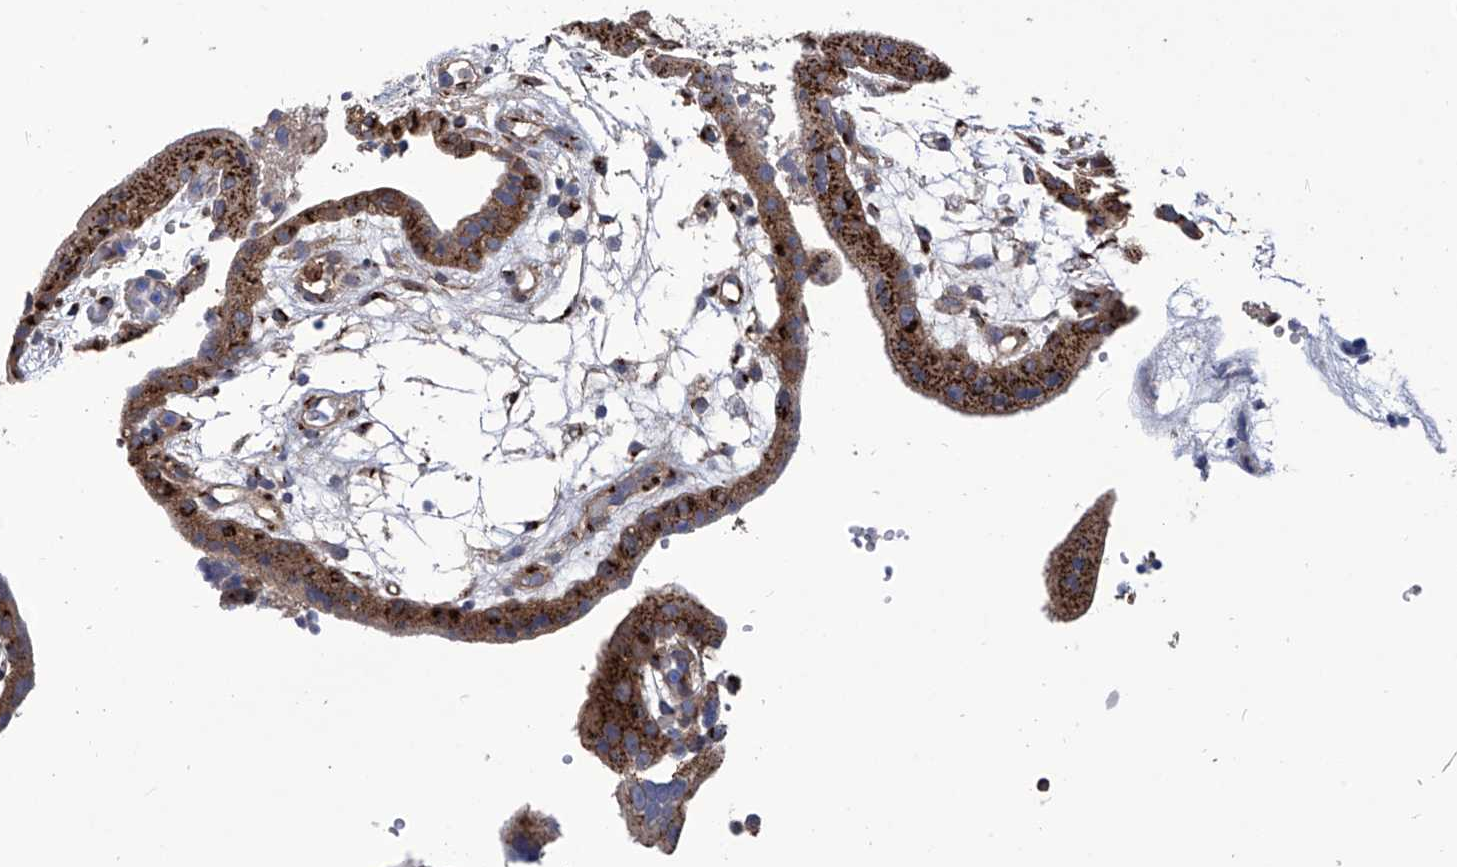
{"staining": {"intensity": "strong", "quantity": ">75%", "location": "cytoplasmic/membranous"}, "tissue": "placenta", "cell_type": "Decidual cells", "image_type": "normal", "snomed": [{"axis": "morphology", "description": "Normal tissue, NOS"}, {"axis": "topography", "description": "Placenta"}], "caption": "IHC histopathology image of unremarkable placenta: placenta stained using immunohistochemistry displays high levels of strong protein expression localized specifically in the cytoplasmic/membranous of decidual cells, appearing as a cytoplasmic/membranous brown color.", "gene": "TJAP1", "patient": {"sex": "female", "age": 18}}